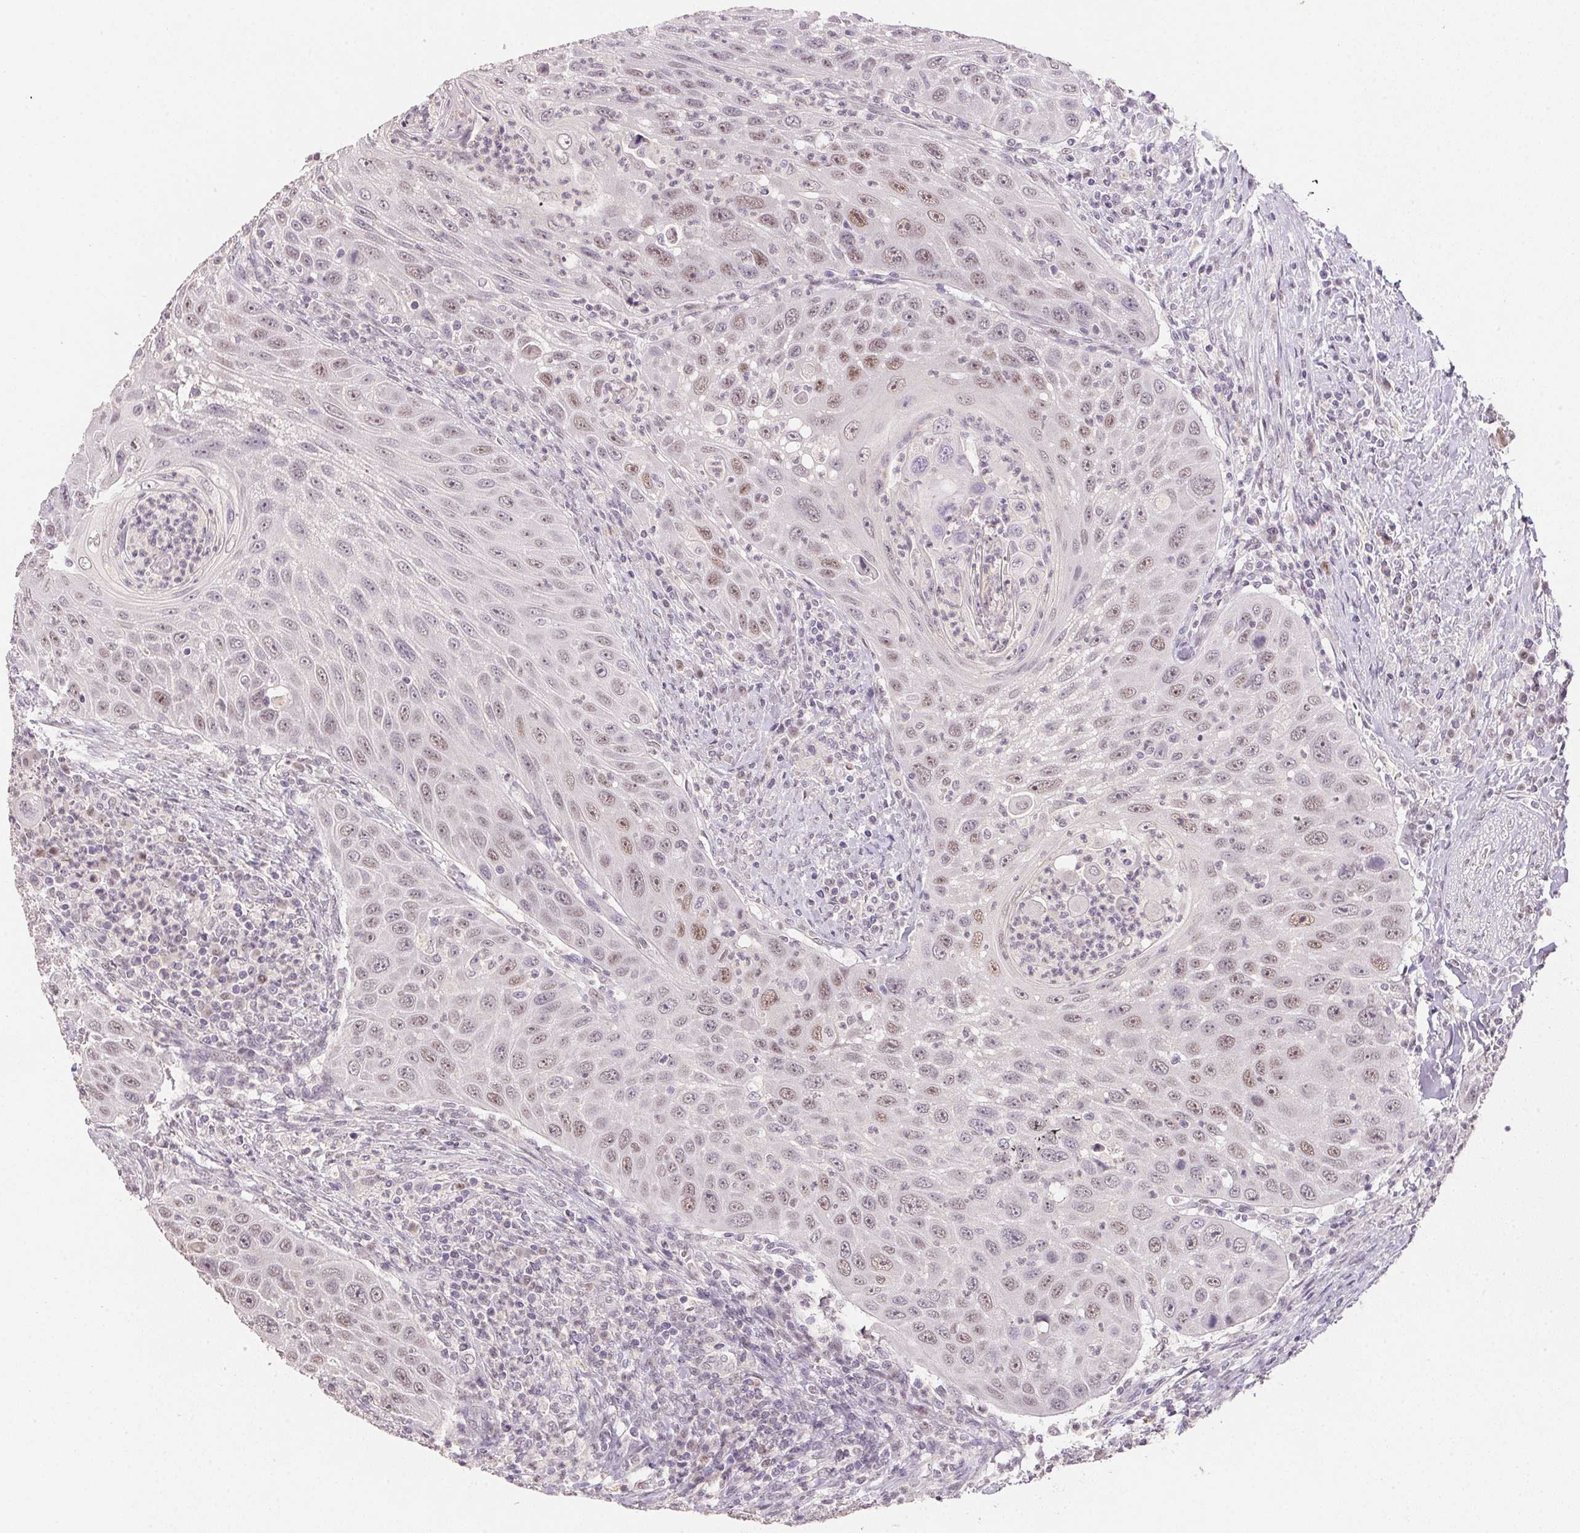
{"staining": {"intensity": "weak", "quantity": "25%-75%", "location": "nuclear"}, "tissue": "head and neck cancer", "cell_type": "Tumor cells", "image_type": "cancer", "snomed": [{"axis": "morphology", "description": "Squamous cell carcinoma, NOS"}, {"axis": "topography", "description": "Head-Neck"}], "caption": "Head and neck squamous cell carcinoma stained with a protein marker shows weak staining in tumor cells.", "gene": "POLR3G", "patient": {"sex": "male", "age": 69}}